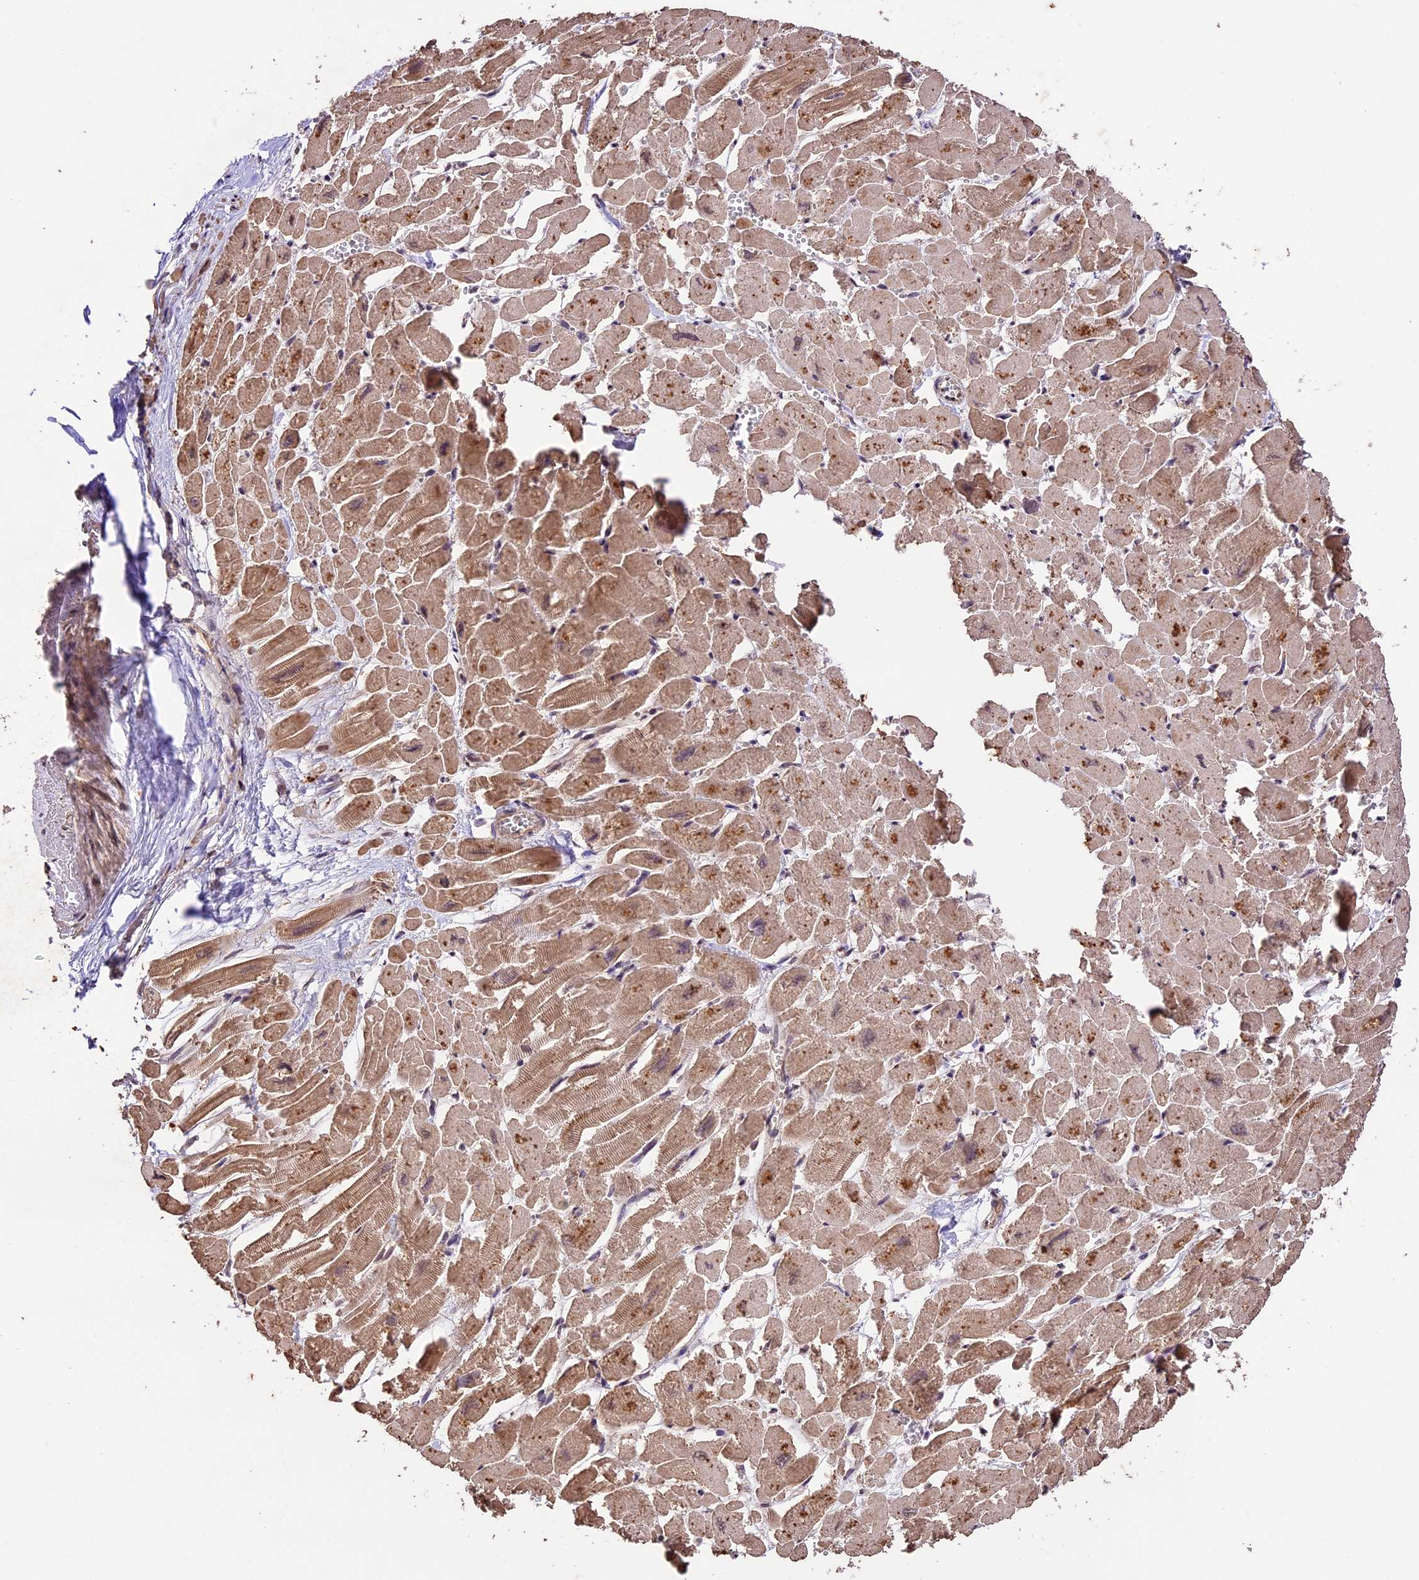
{"staining": {"intensity": "moderate", "quantity": ">75%", "location": "cytoplasmic/membranous"}, "tissue": "heart muscle", "cell_type": "Cardiomyocytes", "image_type": "normal", "snomed": [{"axis": "morphology", "description": "Normal tissue, NOS"}, {"axis": "topography", "description": "Heart"}], "caption": "Immunohistochemical staining of unremarkable human heart muscle reveals >75% levels of moderate cytoplasmic/membranous protein positivity in approximately >75% of cardiomyocytes.", "gene": "CDKN2AIP", "patient": {"sex": "male", "age": 54}}